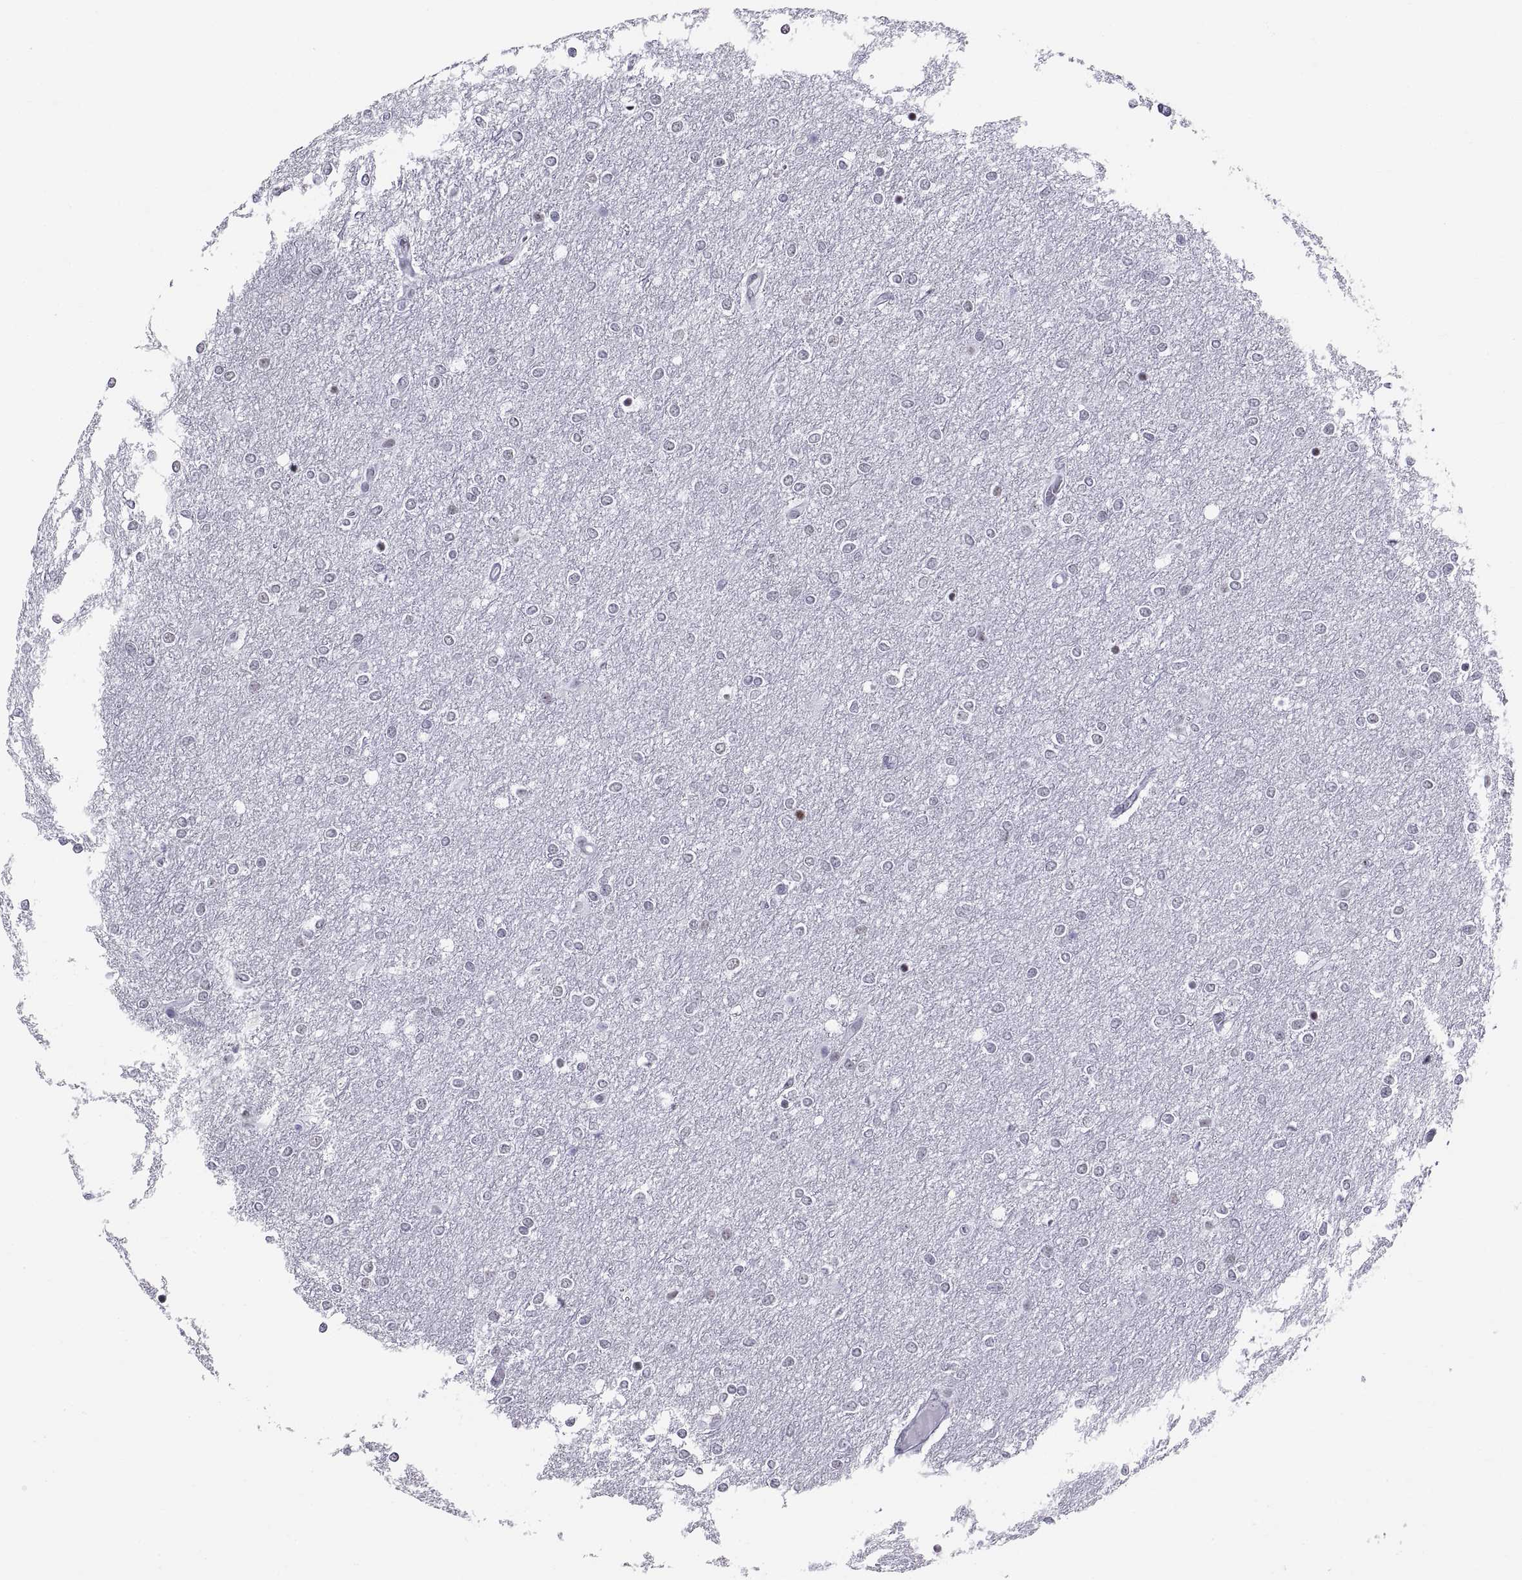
{"staining": {"intensity": "negative", "quantity": "none", "location": "none"}, "tissue": "glioma", "cell_type": "Tumor cells", "image_type": "cancer", "snomed": [{"axis": "morphology", "description": "Glioma, malignant, High grade"}, {"axis": "topography", "description": "Brain"}], "caption": "There is no significant positivity in tumor cells of glioma.", "gene": "NEUROD6", "patient": {"sex": "female", "age": 61}}